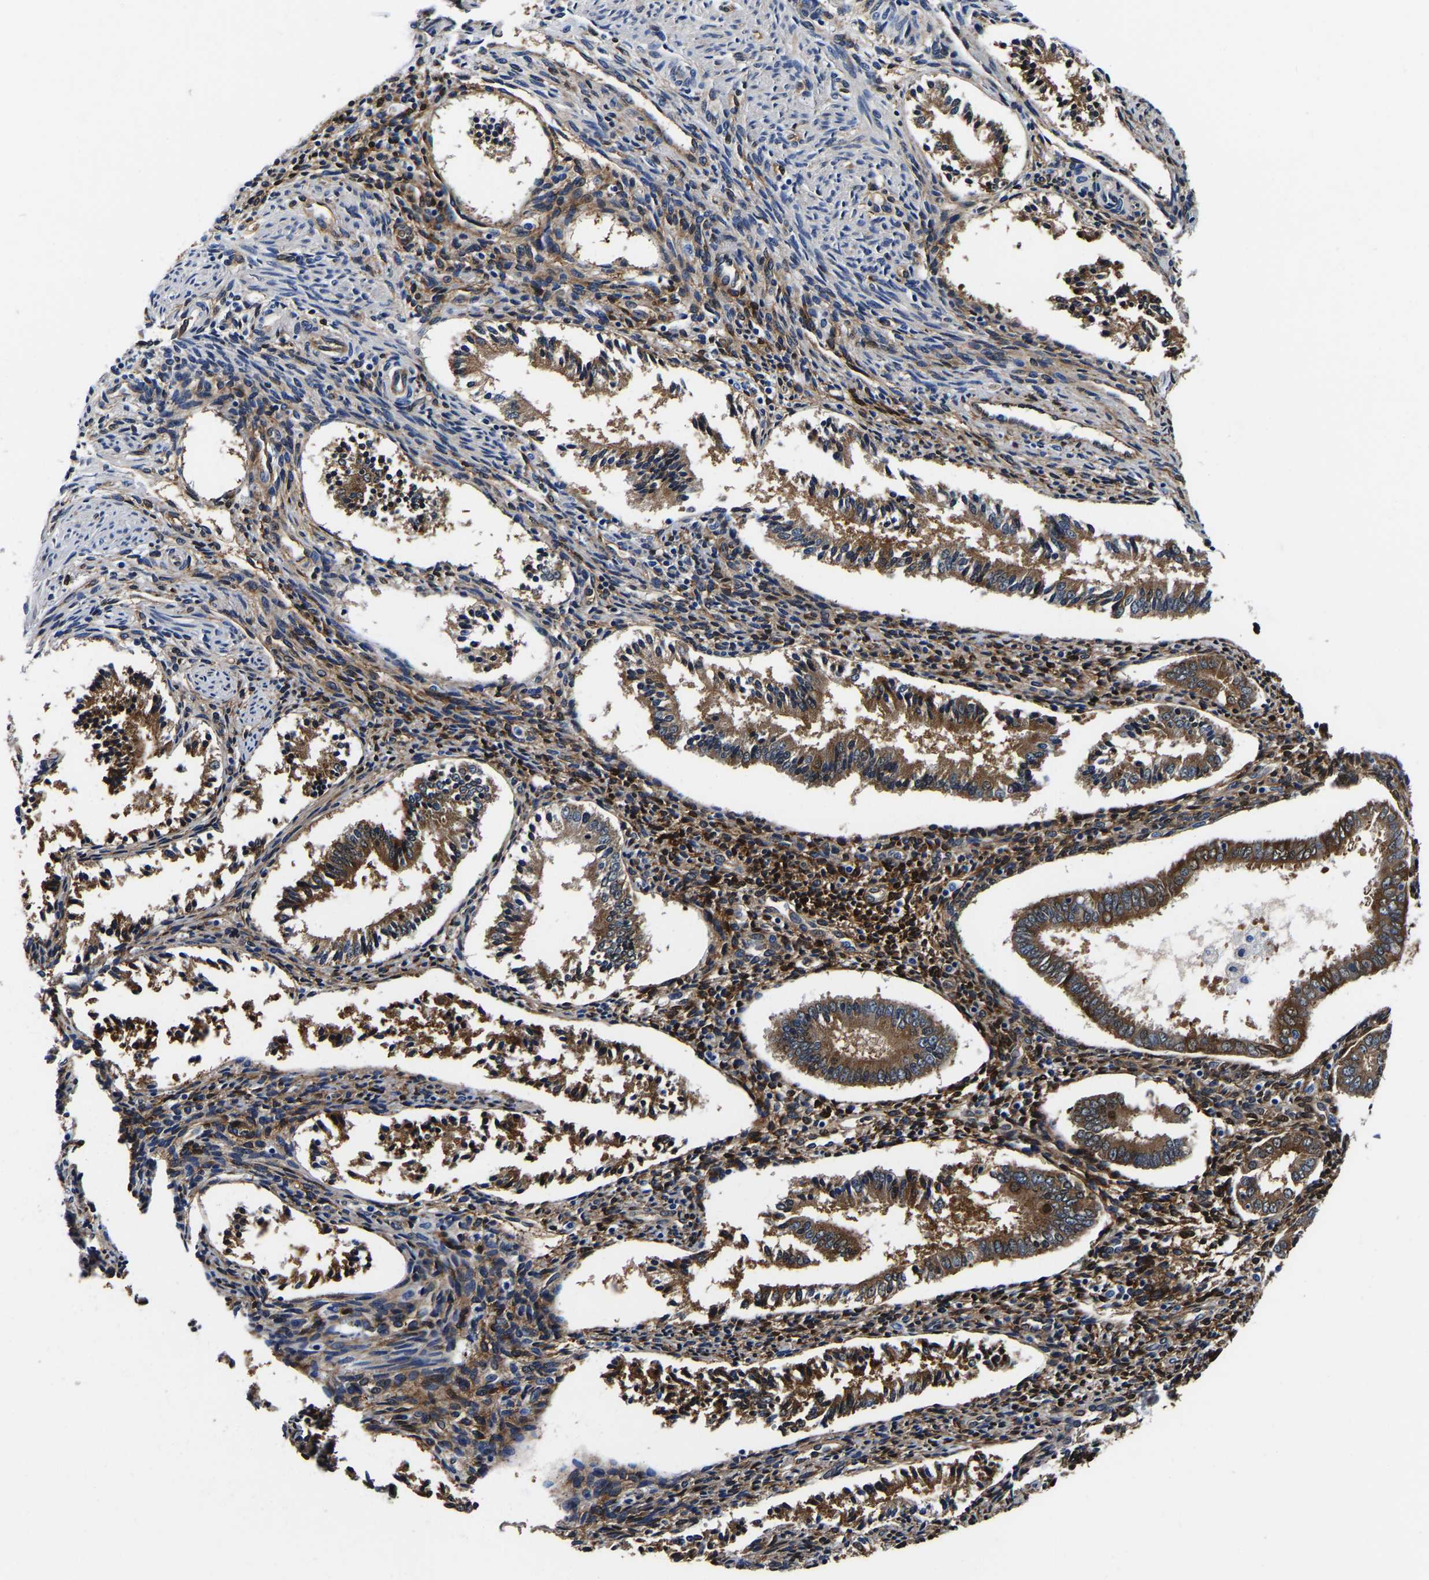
{"staining": {"intensity": "strong", "quantity": ">75%", "location": "cytoplasmic/membranous"}, "tissue": "endometrium", "cell_type": "Cells in endometrial stroma", "image_type": "normal", "snomed": [{"axis": "morphology", "description": "Normal tissue, NOS"}, {"axis": "topography", "description": "Endometrium"}], "caption": "Immunohistochemical staining of unremarkable endometrium shows >75% levels of strong cytoplasmic/membranous protein expression in approximately >75% of cells in endometrial stroma.", "gene": "S100A13", "patient": {"sex": "female", "age": 42}}